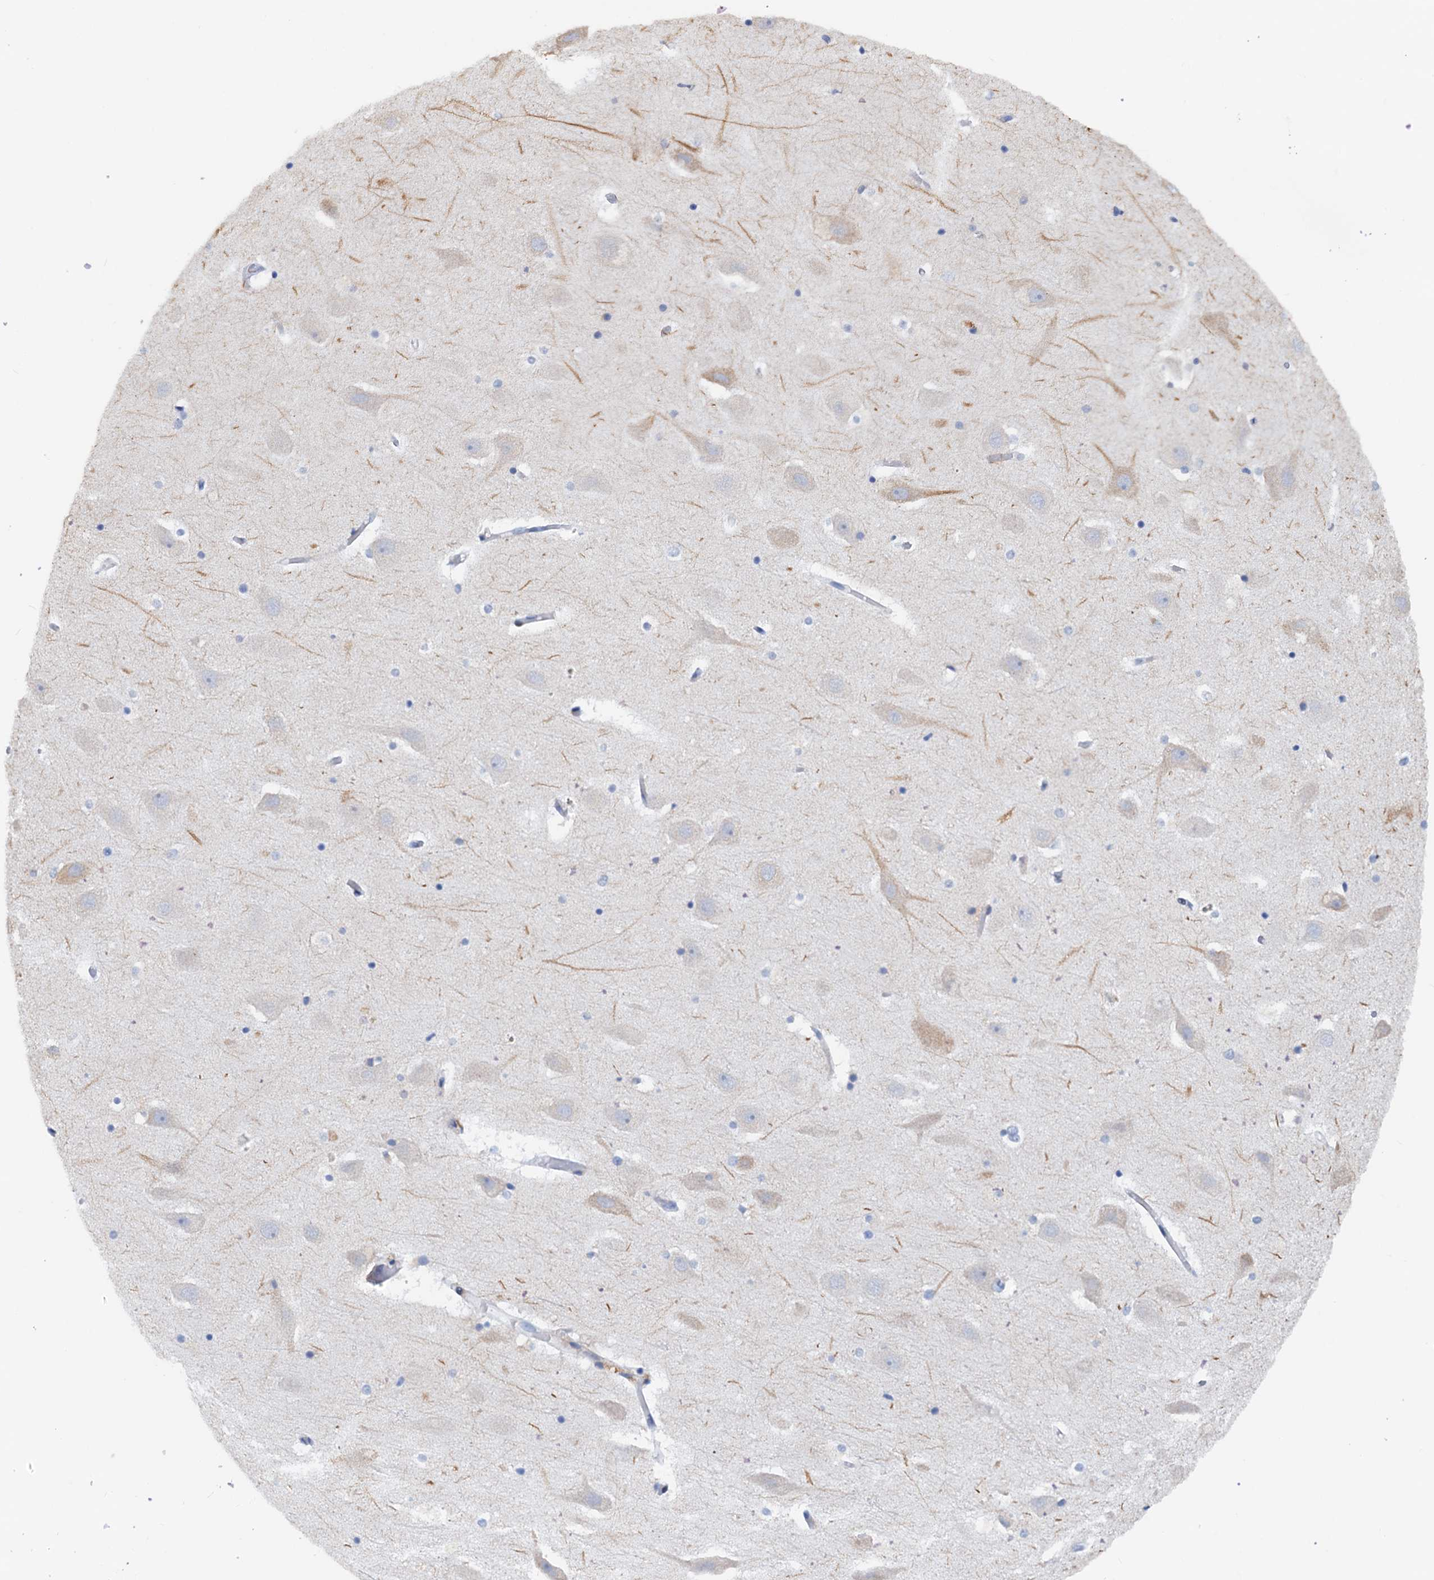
{"staining": {"intensity": "negative", "quantity": "none", "location": "none"}, "tissue": "hippocampus", "cell_type": "Glial cells", "image_type": "normal", "snomed": [{"axis": "morphology", "description": "Normal tissue, NOS"}, {"axis": "topography", "description": "Hippocampus"}], "caption": "A high-resolution photomicrograph shows IHC staining of unremarkable hippocampus, which displays no significant staining in glial cells.", "gene": "RASSF9", "patient": {"sex": "female", "age": 52}}